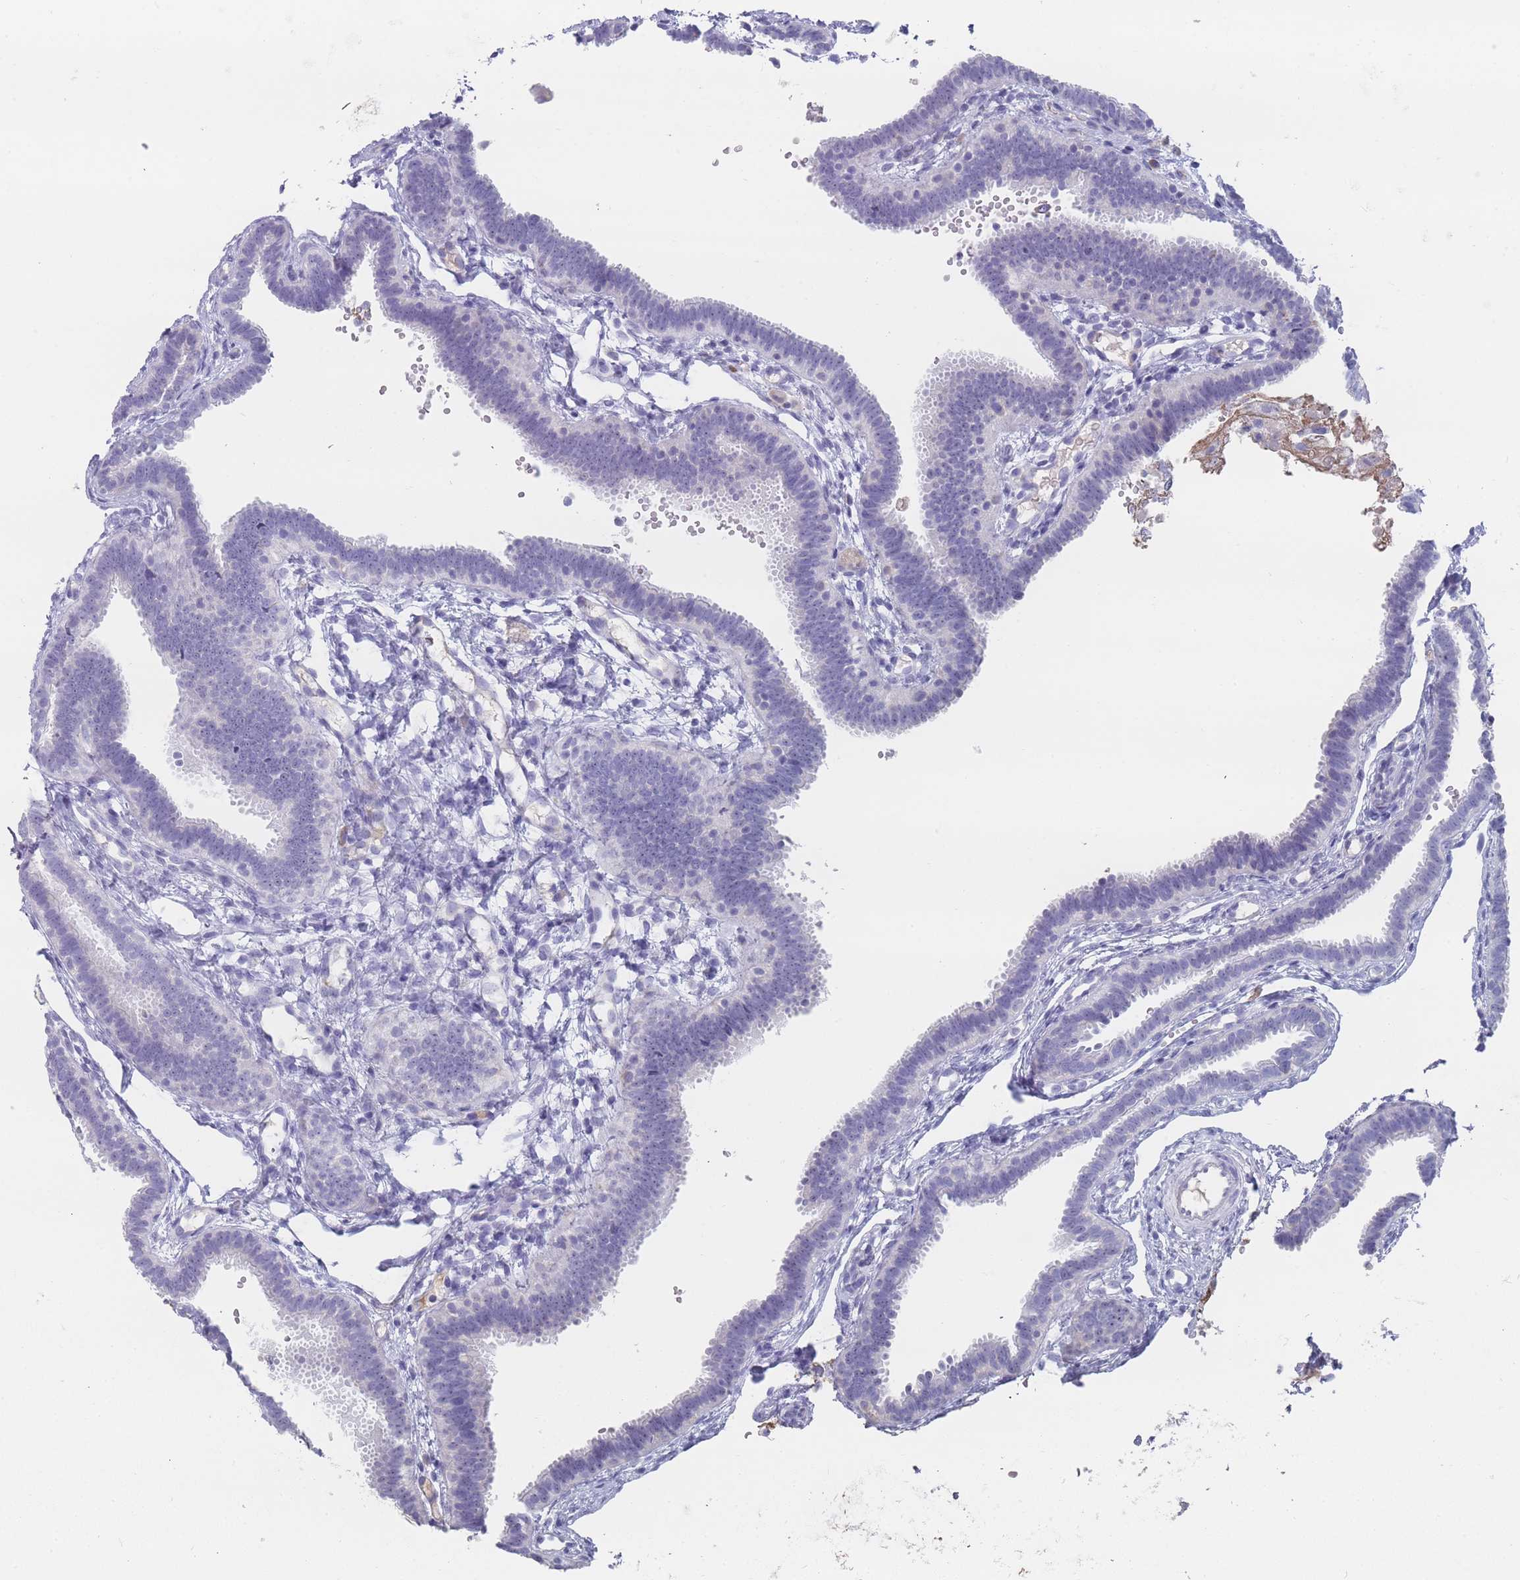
{"staining": {"intensity": "negative", "quantity": "none", "location": "none"}, "tissue": "fallopian tube", "cell_type": "Glandular cells", "image_type": "normal", "snomed": [{"axis": "morphology", "description": "Normal tissue, NOS"}, {"axis": "topography", "description": "Fallopian tube"}], "caption": "Protein analysis of benign fallopian tube shows no significant expression in glandular cells. (DAB (3,3'-diaminobenzidine) IHC visualized using brightfield microscopy, high magnification).", "gene": "ST8SIA5", "patient": {"sex": "female", "age": 37}}